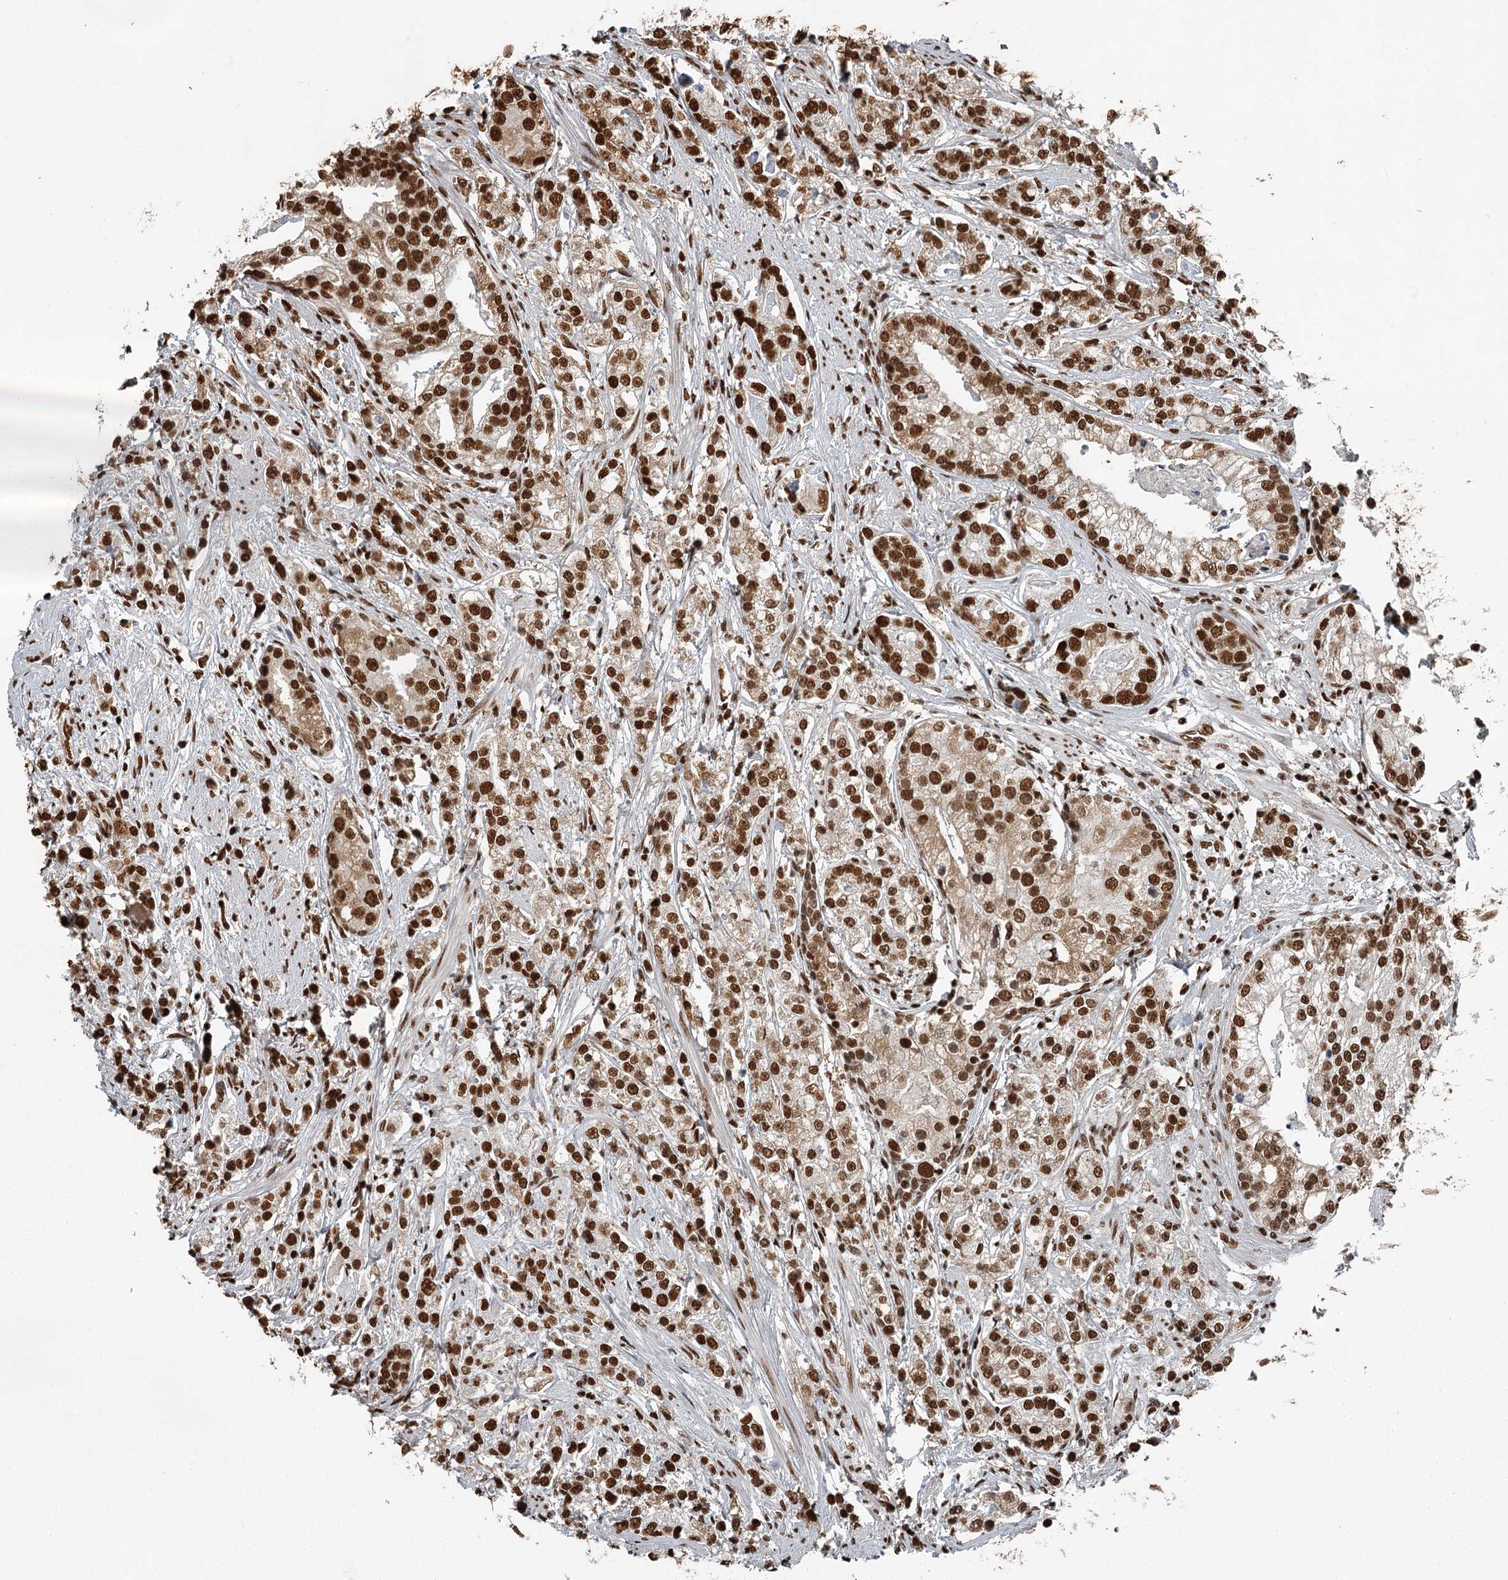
{"staining": {"intensity": "strong", "quantity": ">75%", "location": "cytoplasmic/membranous,nuclear"}, "tissue": "prostate cancer", "cell_type": "Tumor cells", "image_type": "cancer", "snomed": [{"axis": "morphology", "description": "Adenocarcinoma, High grade"}, {"axis": "topography", "description": "Prostate"}], "caption": "The immunohistochemical stain highlights strong cytoplasmic/membranous and nuclear expression in tumor cells of prostate cancer tissue.", "gene": "RBBP7", "patient": {"sex": "male", "age": 69}}